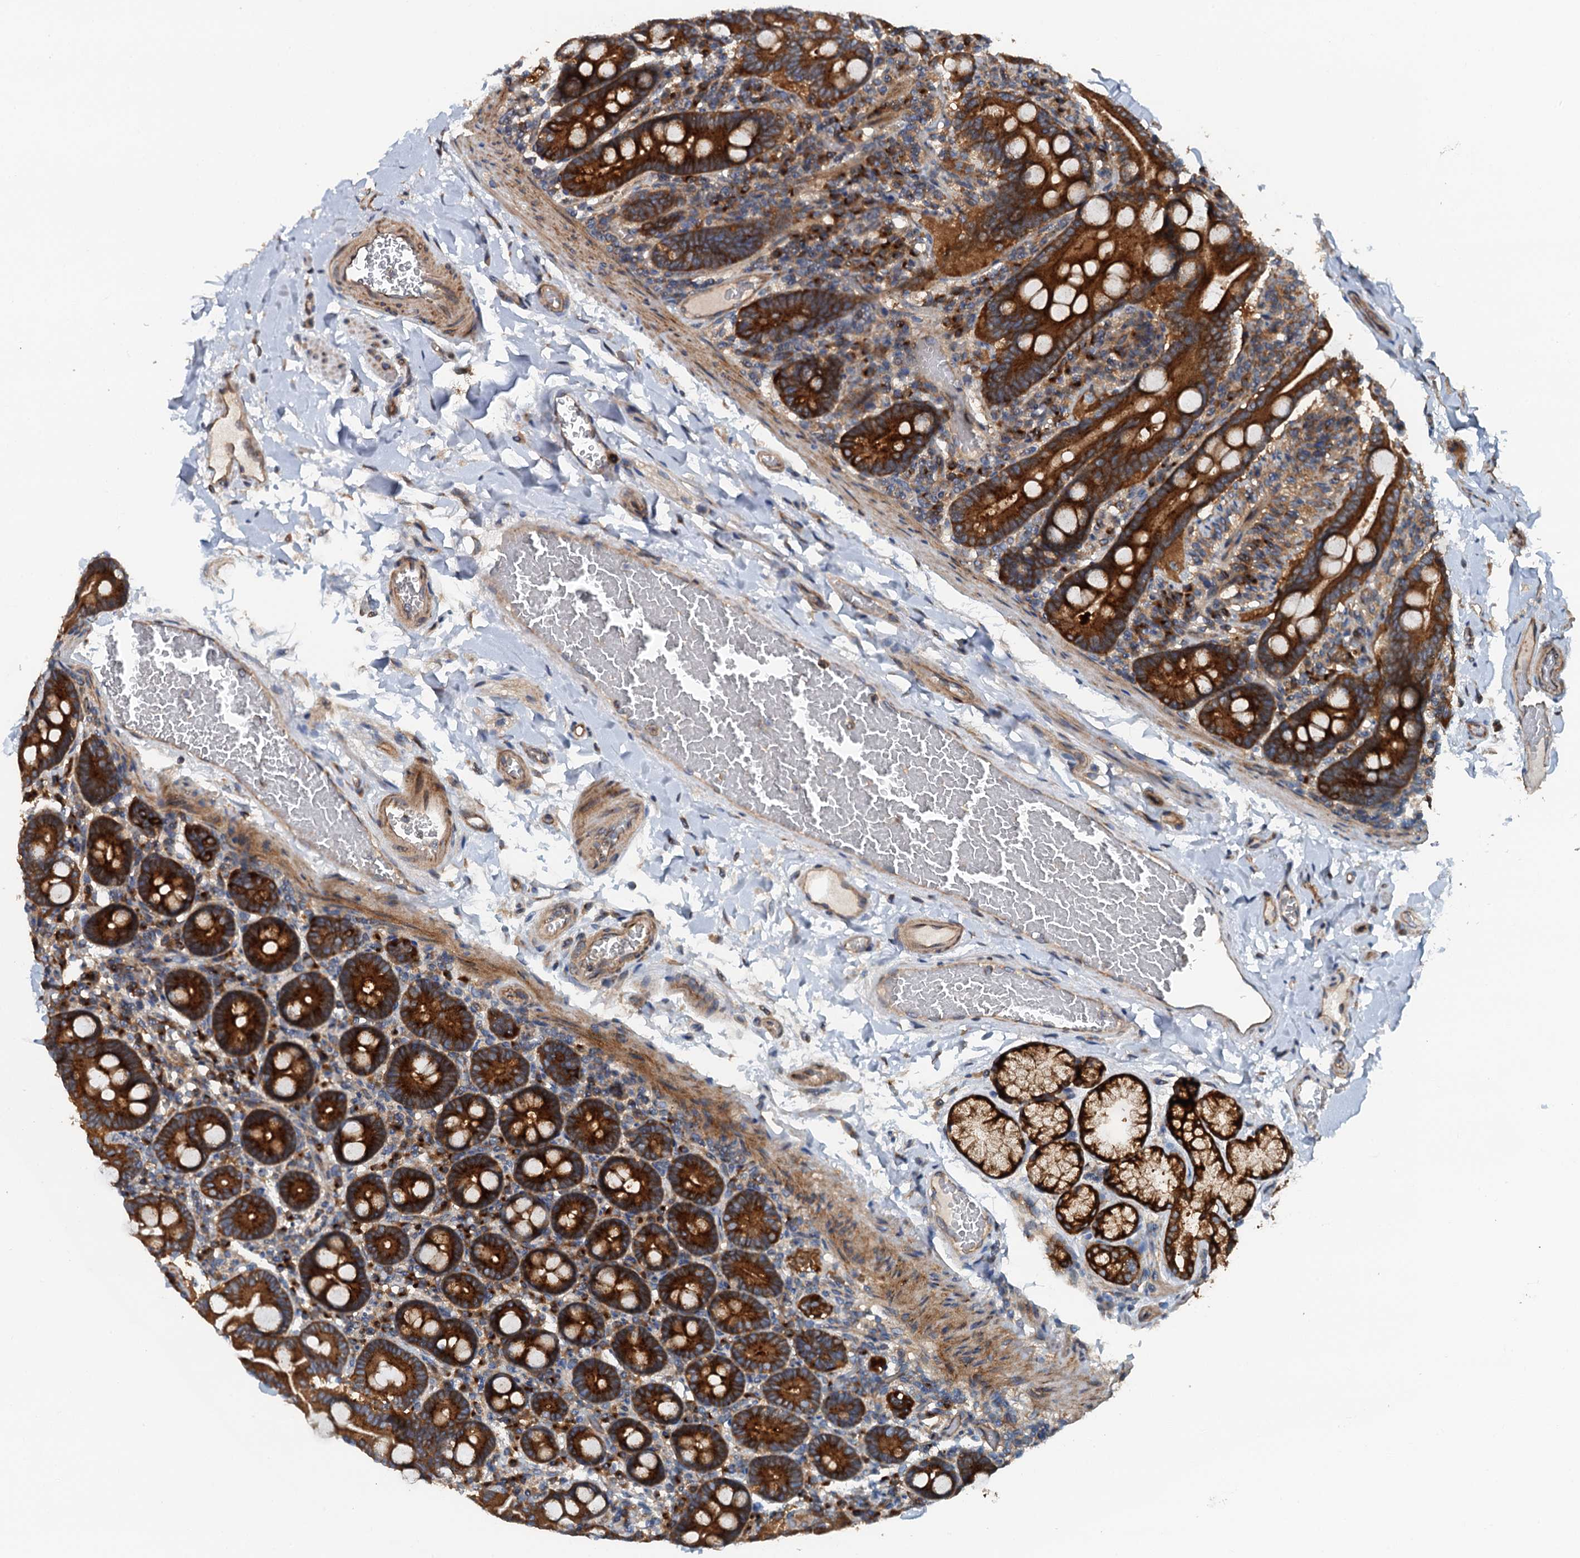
{"staining": {"intensity": "strong", "quantity": ">75%", "location": "cytoplasmic/membranous"}, "tissue": "duodenum", "cell_type": "Glandular cells", "image_type": "normal", "snomed": [{"axis": "morphology", "description": "Normal tissue, NOS"}, {"axis": "topography", "description": "Duodenum"}], "caption": "Human duodenum stained with a brown dye demonstrates strong cytoplasmic/membranous positive staining in about >75% of glandular cells.", "gene": "COG3", "patient": {"sex": "male", "age": 54}}